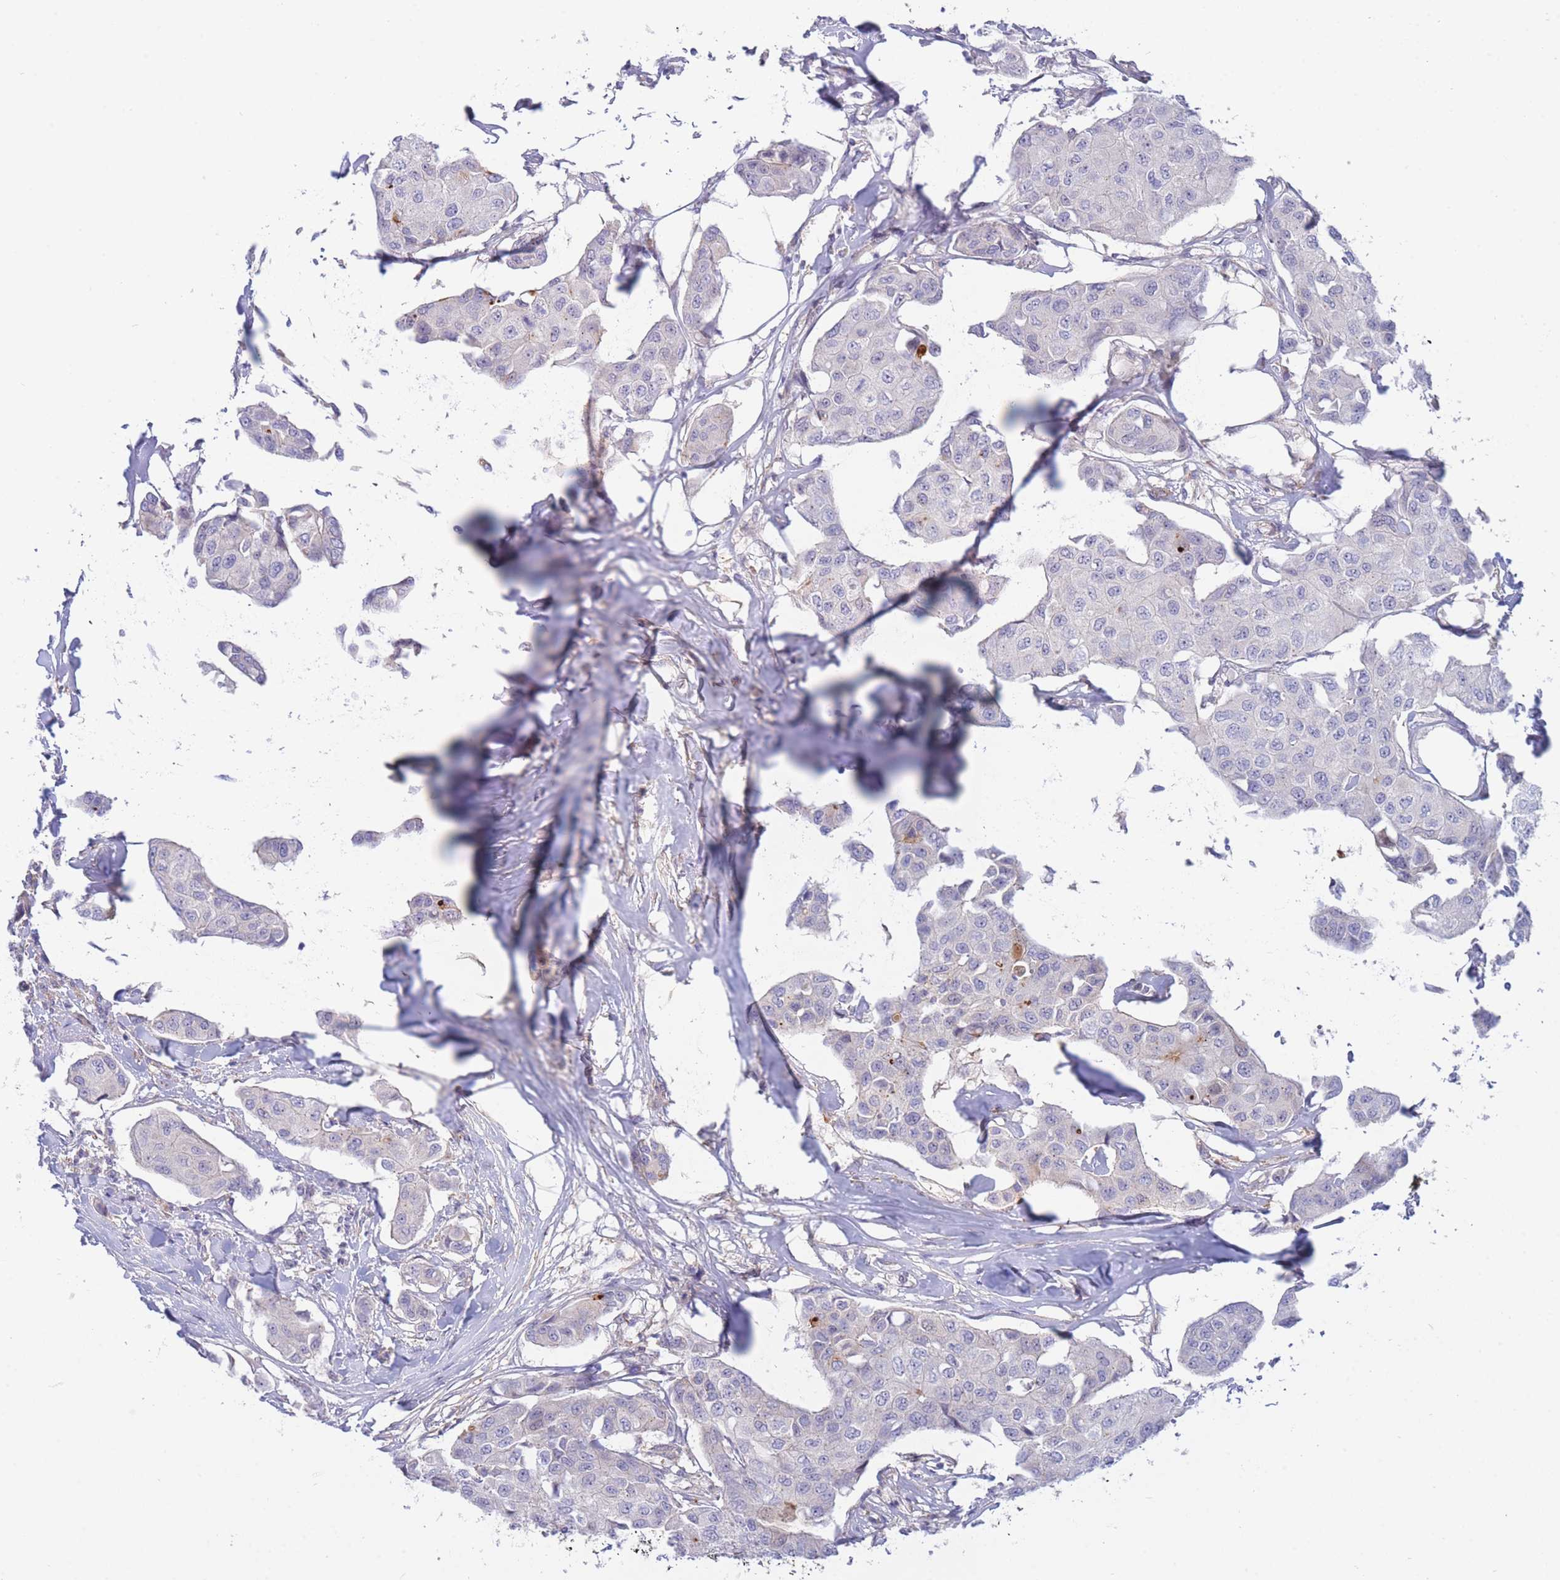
{"staining": {"intensity": "negative", "quantity": "none", "location": "none"}, "tissue": "breast cancer", "cell_type": "Tumor cells", "image_type": "cancer", "snomed": [{"axis": "morphology", "description": "Duct carcinoma"}, {"axis": "topography", "description": "Breast"}, {"axis": "topography", "description": "Lymph node"}], "caption": "This is a histopathology image of IHC staining of breast cancer, which shows no staining in tumor cells.", "gene": "APOL4", "patient": {"sex": "female", "age": 80}}